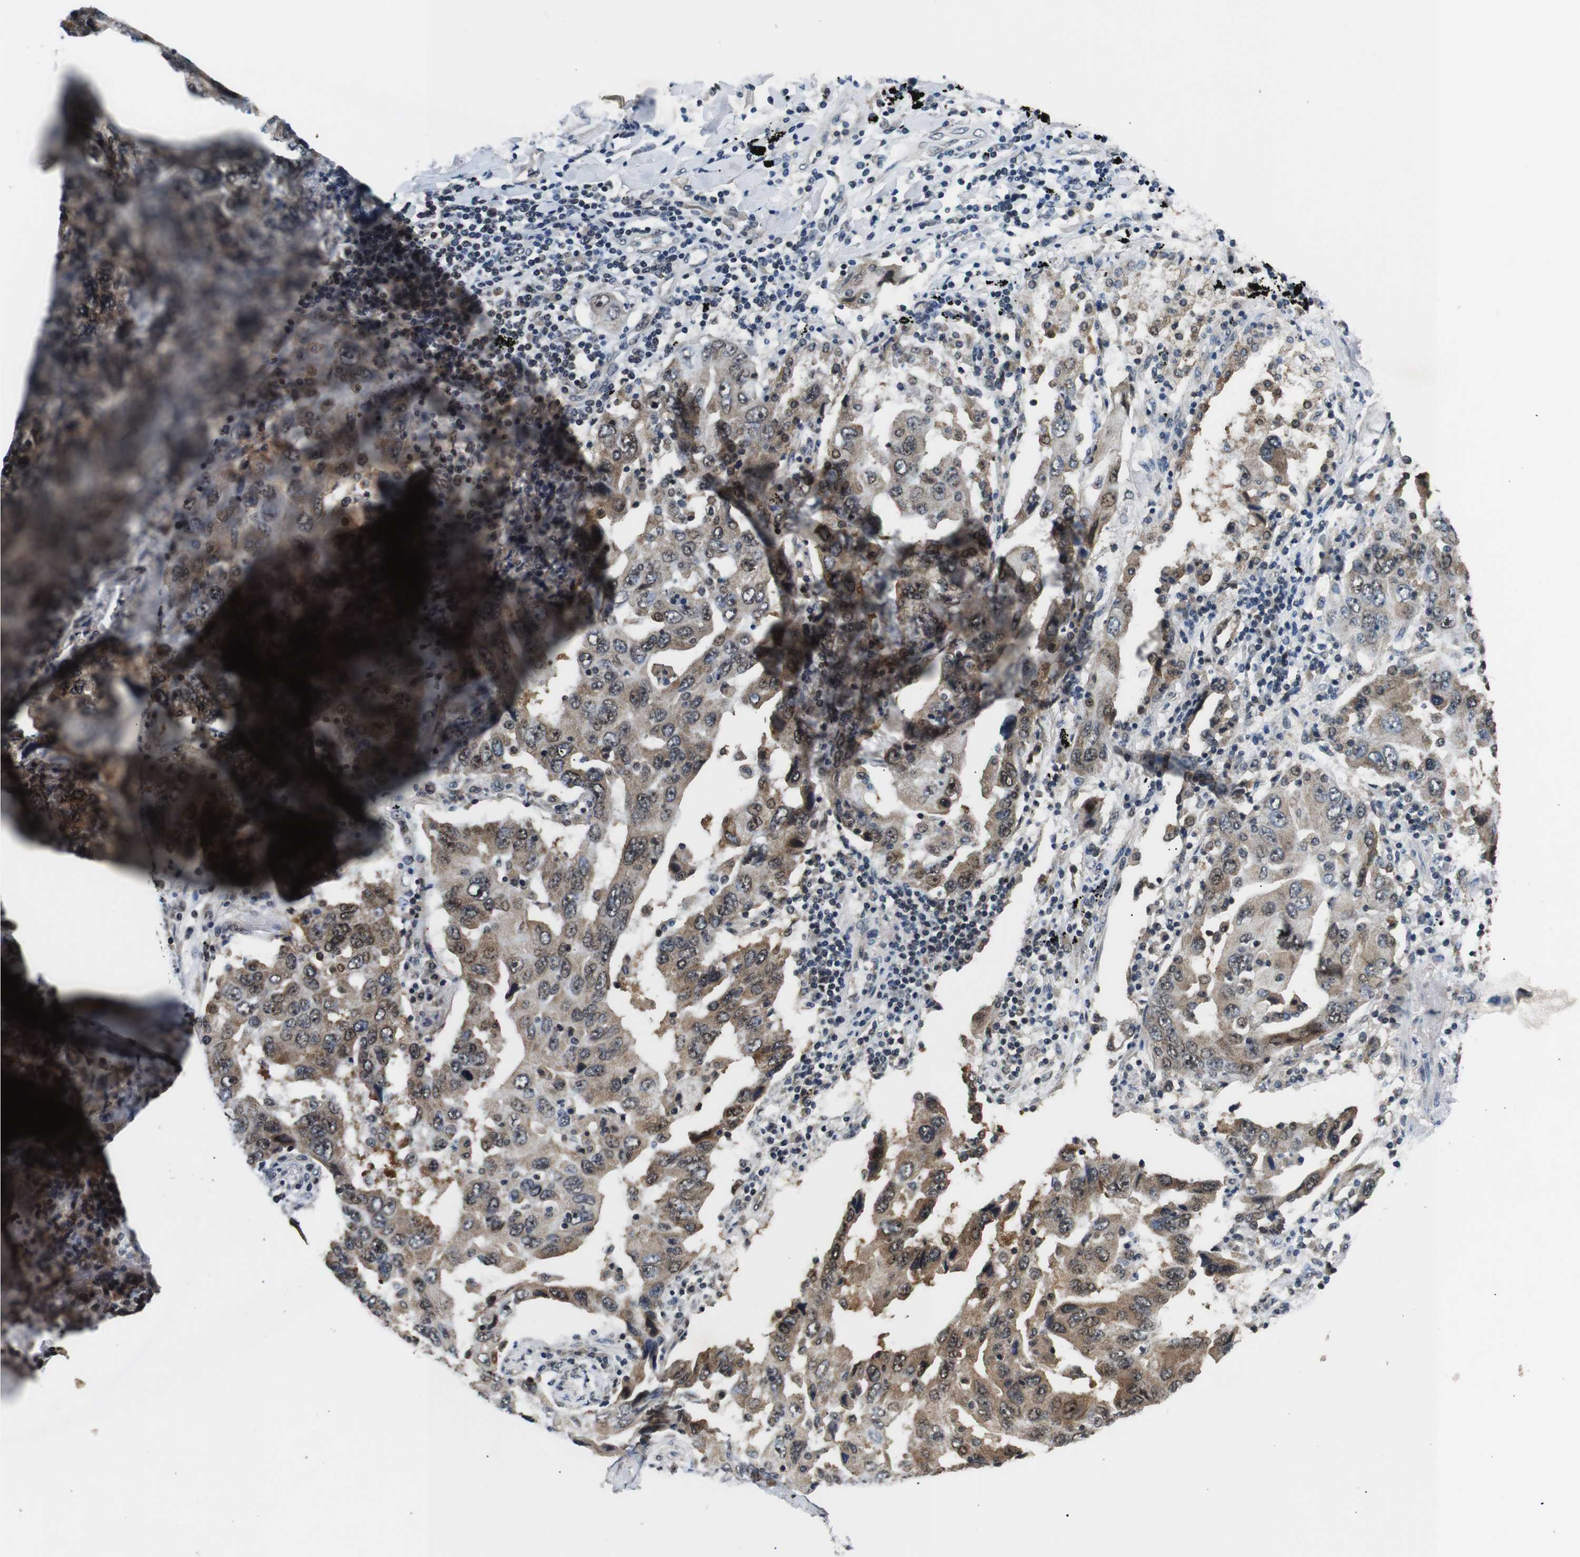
{"staining": {"intensity": "moderate", "quantity": ">75%", "location": "cytoplasmic/membranous,nuclear"}, "tissue": "lung cancer", "cell_type": "Tumor cells", "image_type": "cancer", "snomed": [{"axis": "morphology", "description": "Adenocarcinoma, NOS"}, {"axis": "topography", "description": "Lung"}], "caption": "Immunohistochemical staining of human adenocarcinoma (lung) shows medium levels of moderate cytoplasmic/membranous and nuclear protein staining in approximately >75% of tumor cells. The staining was performed using DAB (3,3'-diaminobenzidine) to visualize the protein expression in brown, while the nuclei were stained in blue with hematoxylin (Magnification: 20x).", "gene": "SKP1", "patient": {"sex": "female", "age": 65}}